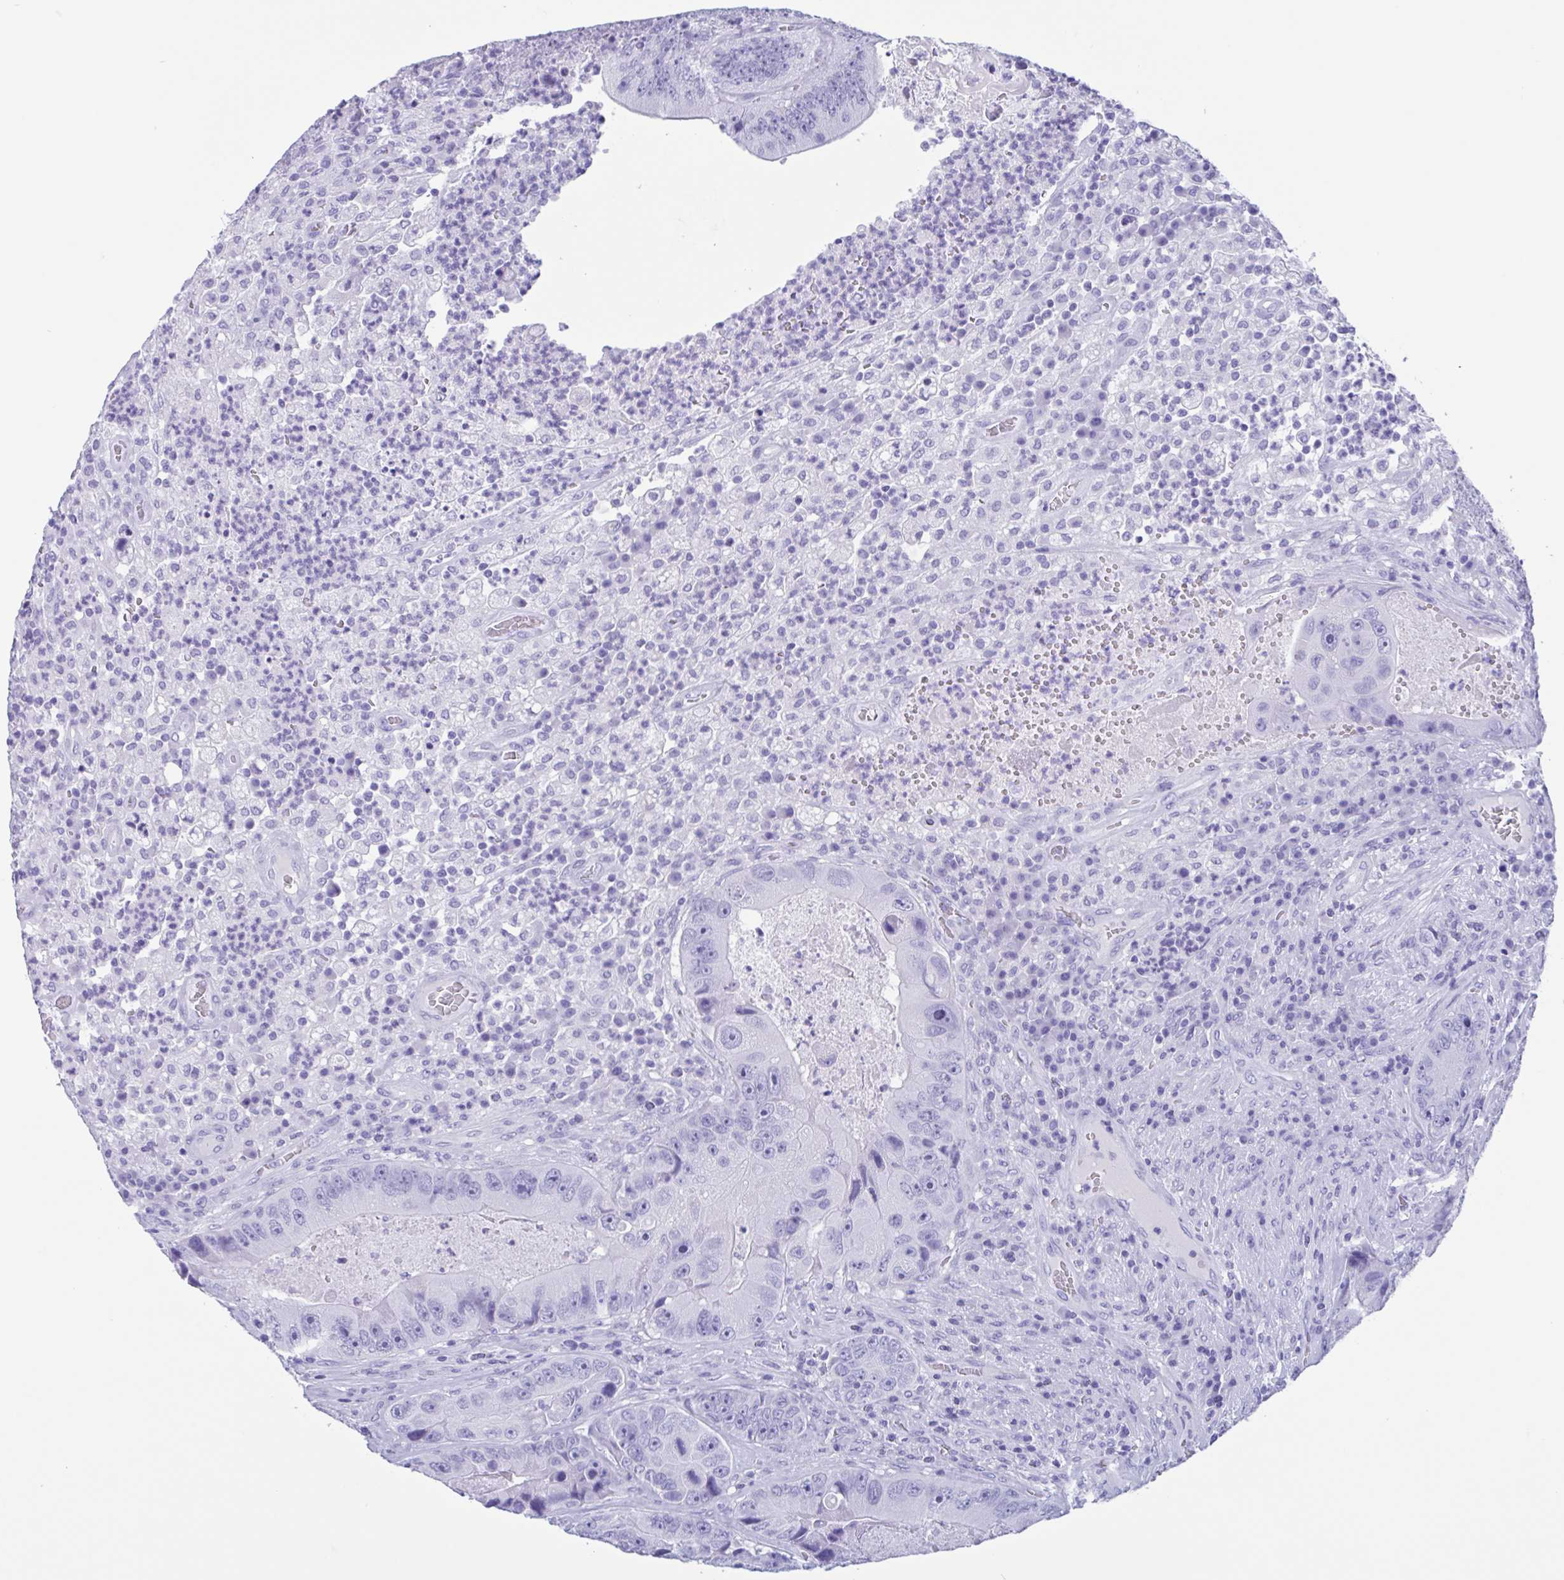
{"staining": {"intensity": "negative", "quantity": "none", "location": "none"}, "tissue": "colorectal cancer", "cell_type": "Tumor cells", "image_type": "cancer", "snomed": [{"axis": "morphology", "description": "Adenocarcinoma, NOS"}, {"axis": "topography", "description": "Colon"}], "caption": "An immunohistochemistry (IHC) photomicrograph of colorectal cancer (adenocarcinoma) is shown. There is no staining in tumor cells of colorectal cancer (adenocarcinoma).", "gene": "ZNF850", "patient": {"sex": "female", "age": 86}}